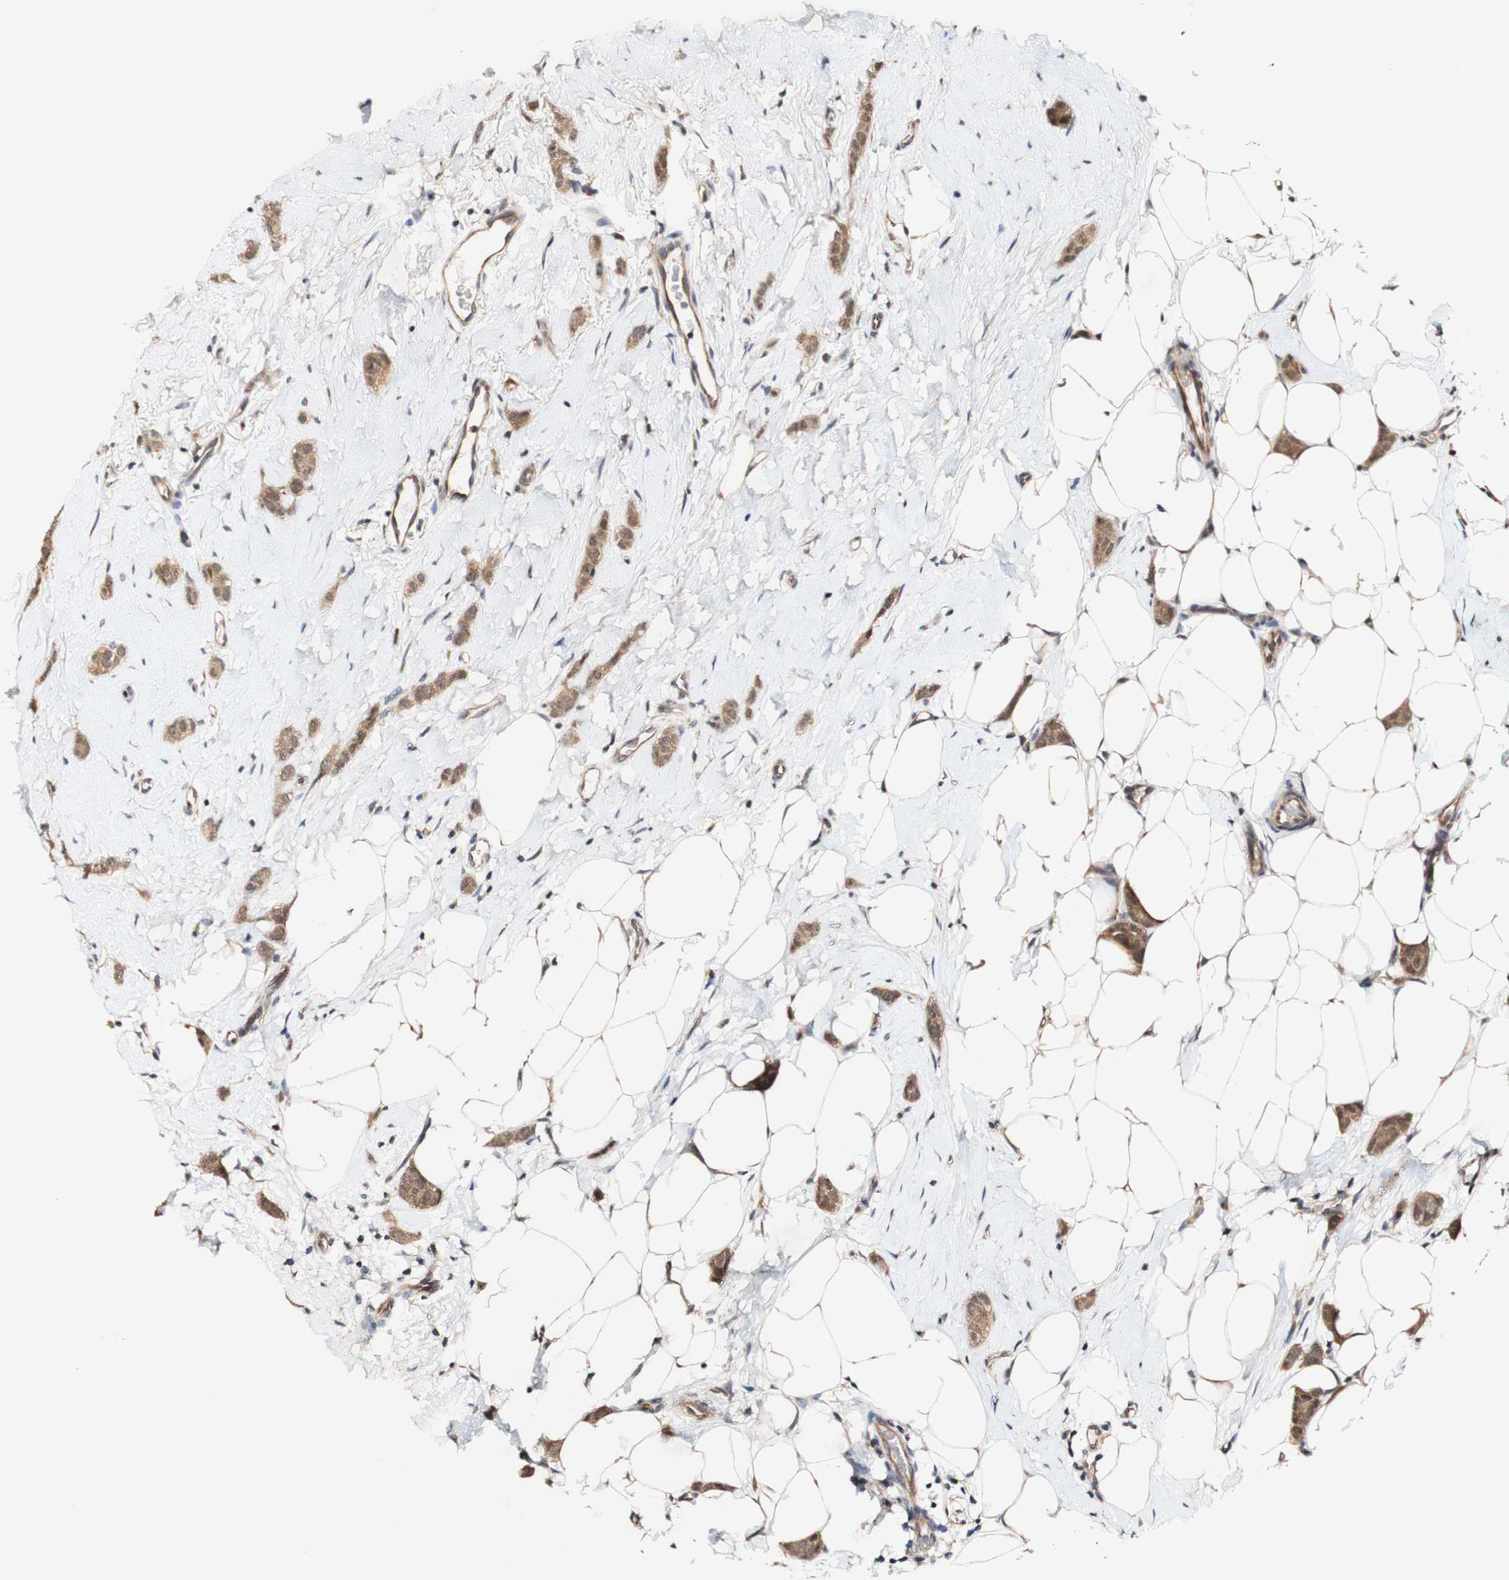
{"staining": {"intensity": "moderate", "quantity": ">75%", "location": "cytoplasmic/membranous"}, "tissue": "breast cancer", "cell_type": "Tumor cells", "image_type": "cancer", "snomed": [{"axis": "morphology", "description": "Lobular carcinoma"}, {"axis": "topography", "description": "Skin"}, {"axis": "topography", "description": "Breast"}], "caption": "Immunohistochemistry (IHC) image of breast lobular carcinoma stained for a protein (brown), which displays medium levels of moderate cytoplasmic/membranous positivity in approximately >75% of tumor cells.", "gene": "PIN1", "patient": {"sex": "female", "age": 46}}